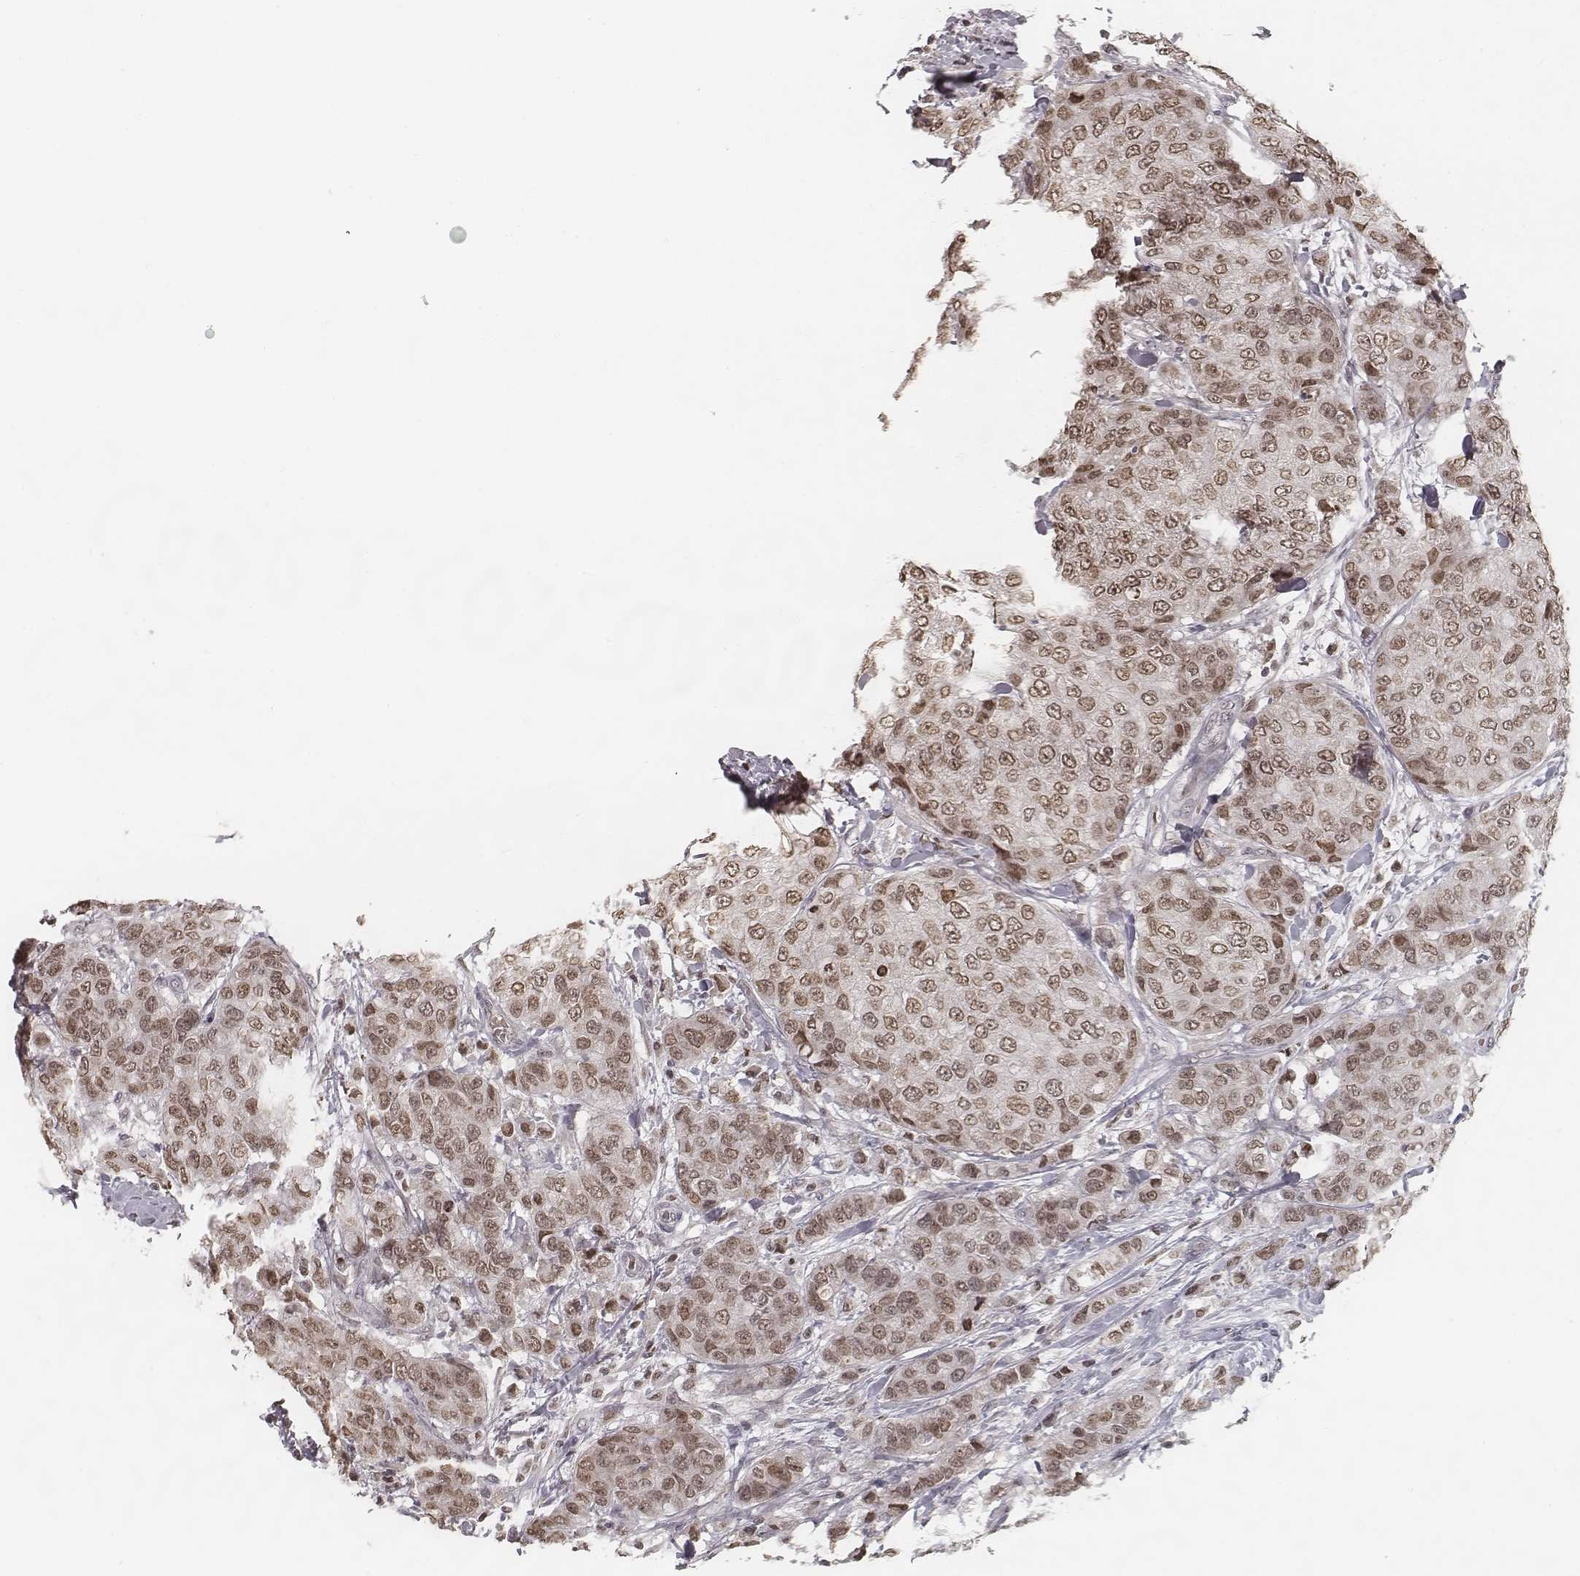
{"staining": {"intensity": "moderate", "quantity": ">75%", "location": "nuclear"}, "tissue": "breast cancer", "cell_type": "Tumor cells", "image_type": "cancer", "snomed": [{"axis": "morphology", "description": "Duct carcinoma"}, {"axis": "topography", "description": "Breast"}], "caption": "This micrograph displays immunohistochemistry (IHC) staining of breast cancer (infiltrating ductal carcinoma), with medium moderate nuclear staining in about >75% of tumor cells.", "gene": "HMGA2", "patient": {"sex": "female", "age": 27}}